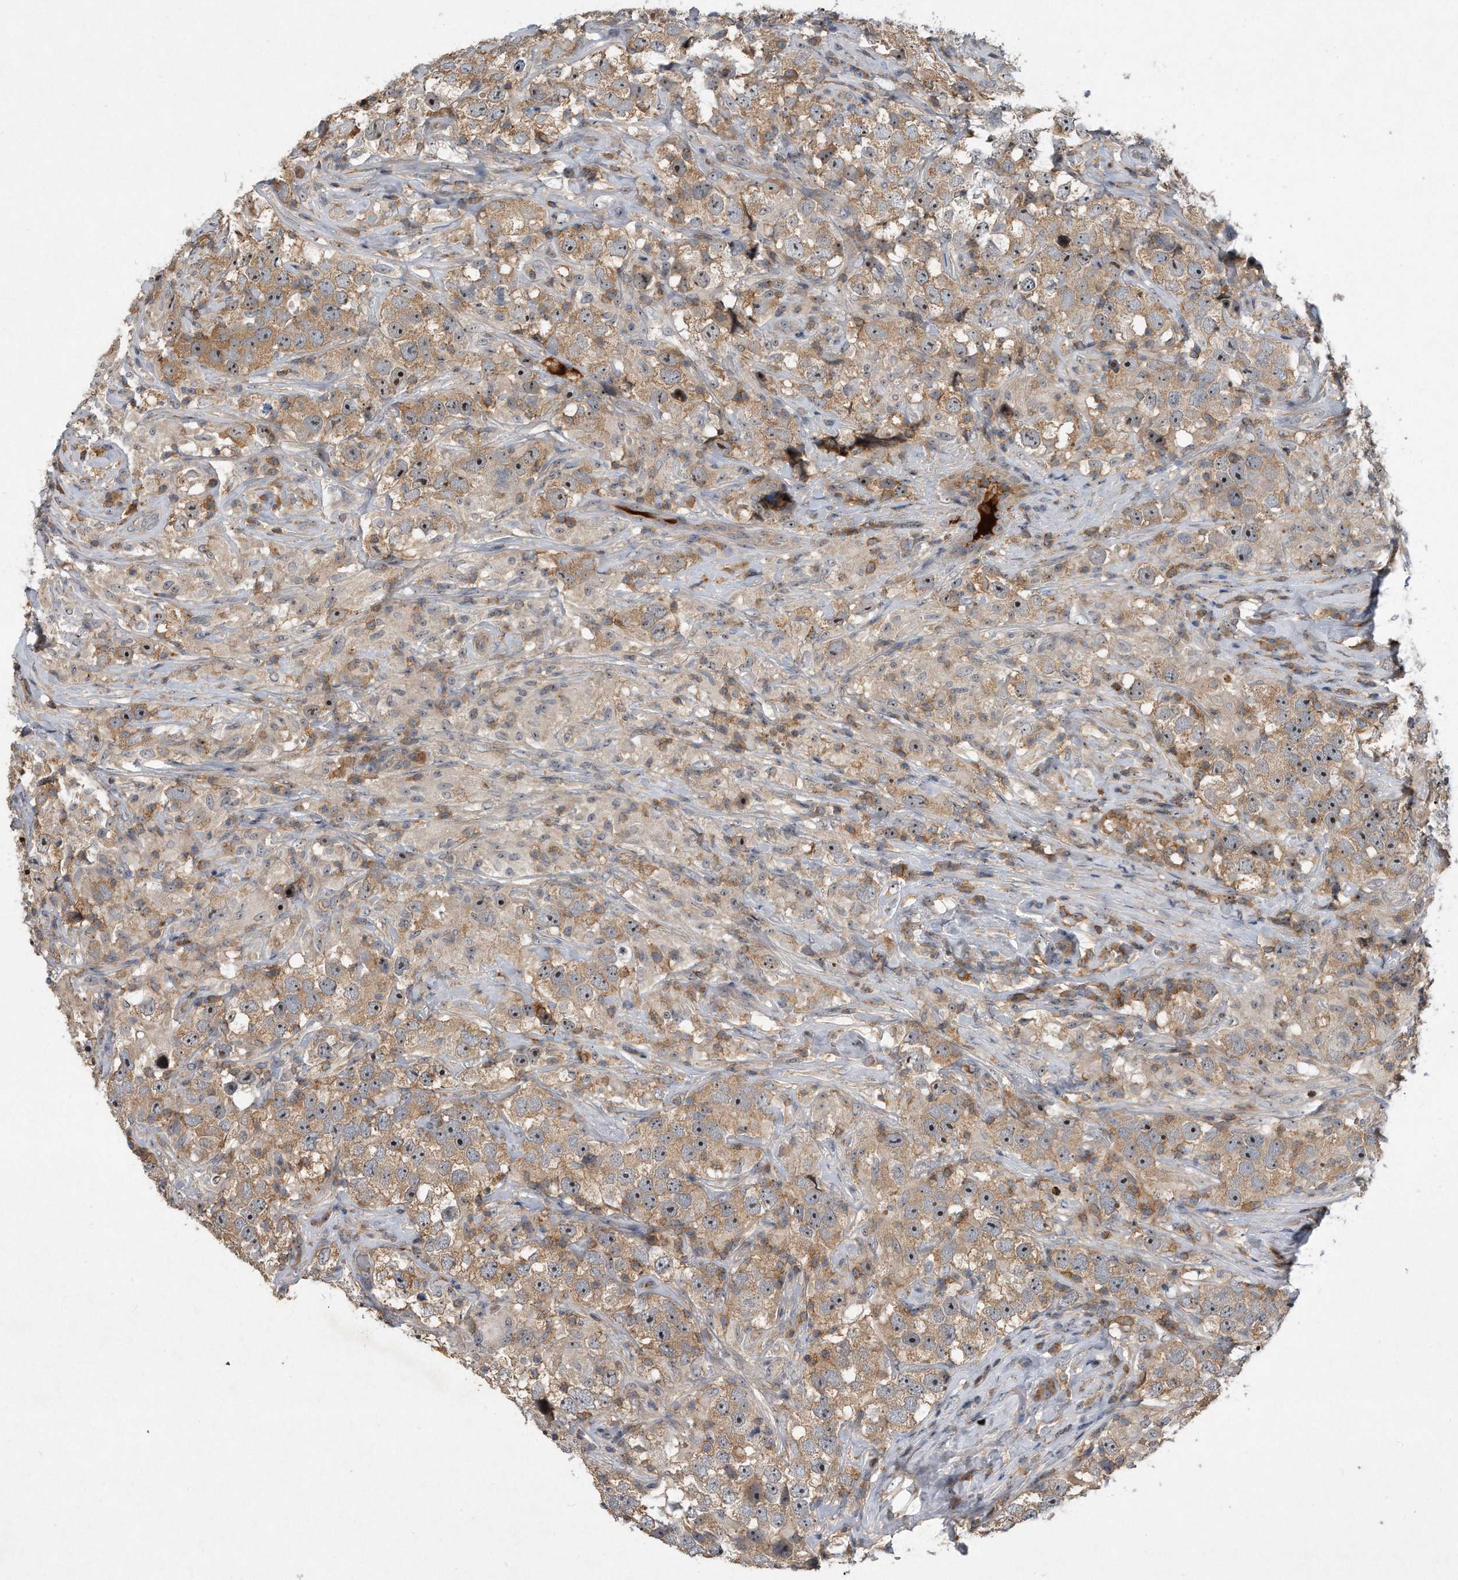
{"staining": {"intensity": "moderate", "quantity": ">75%", "location": "cytoplasmic/membranous,nuclear"}, "tissue": "testis cancer", "cell_type": "Tumor cells", "image_type": "cancer", "snomed": [{"axis": "morphology", "description": "Seminoma, NOS"}, {"axis": "topography", "description": "Testis"}], "caption": "The image exhibits staining of testis cancer, revealing moderate cytoplasmic/membranous and nuclear protein positivity (brown color) within tumor cells.", "gene": "PGBD2", "patient": {"sex": "male", "age": 49}}